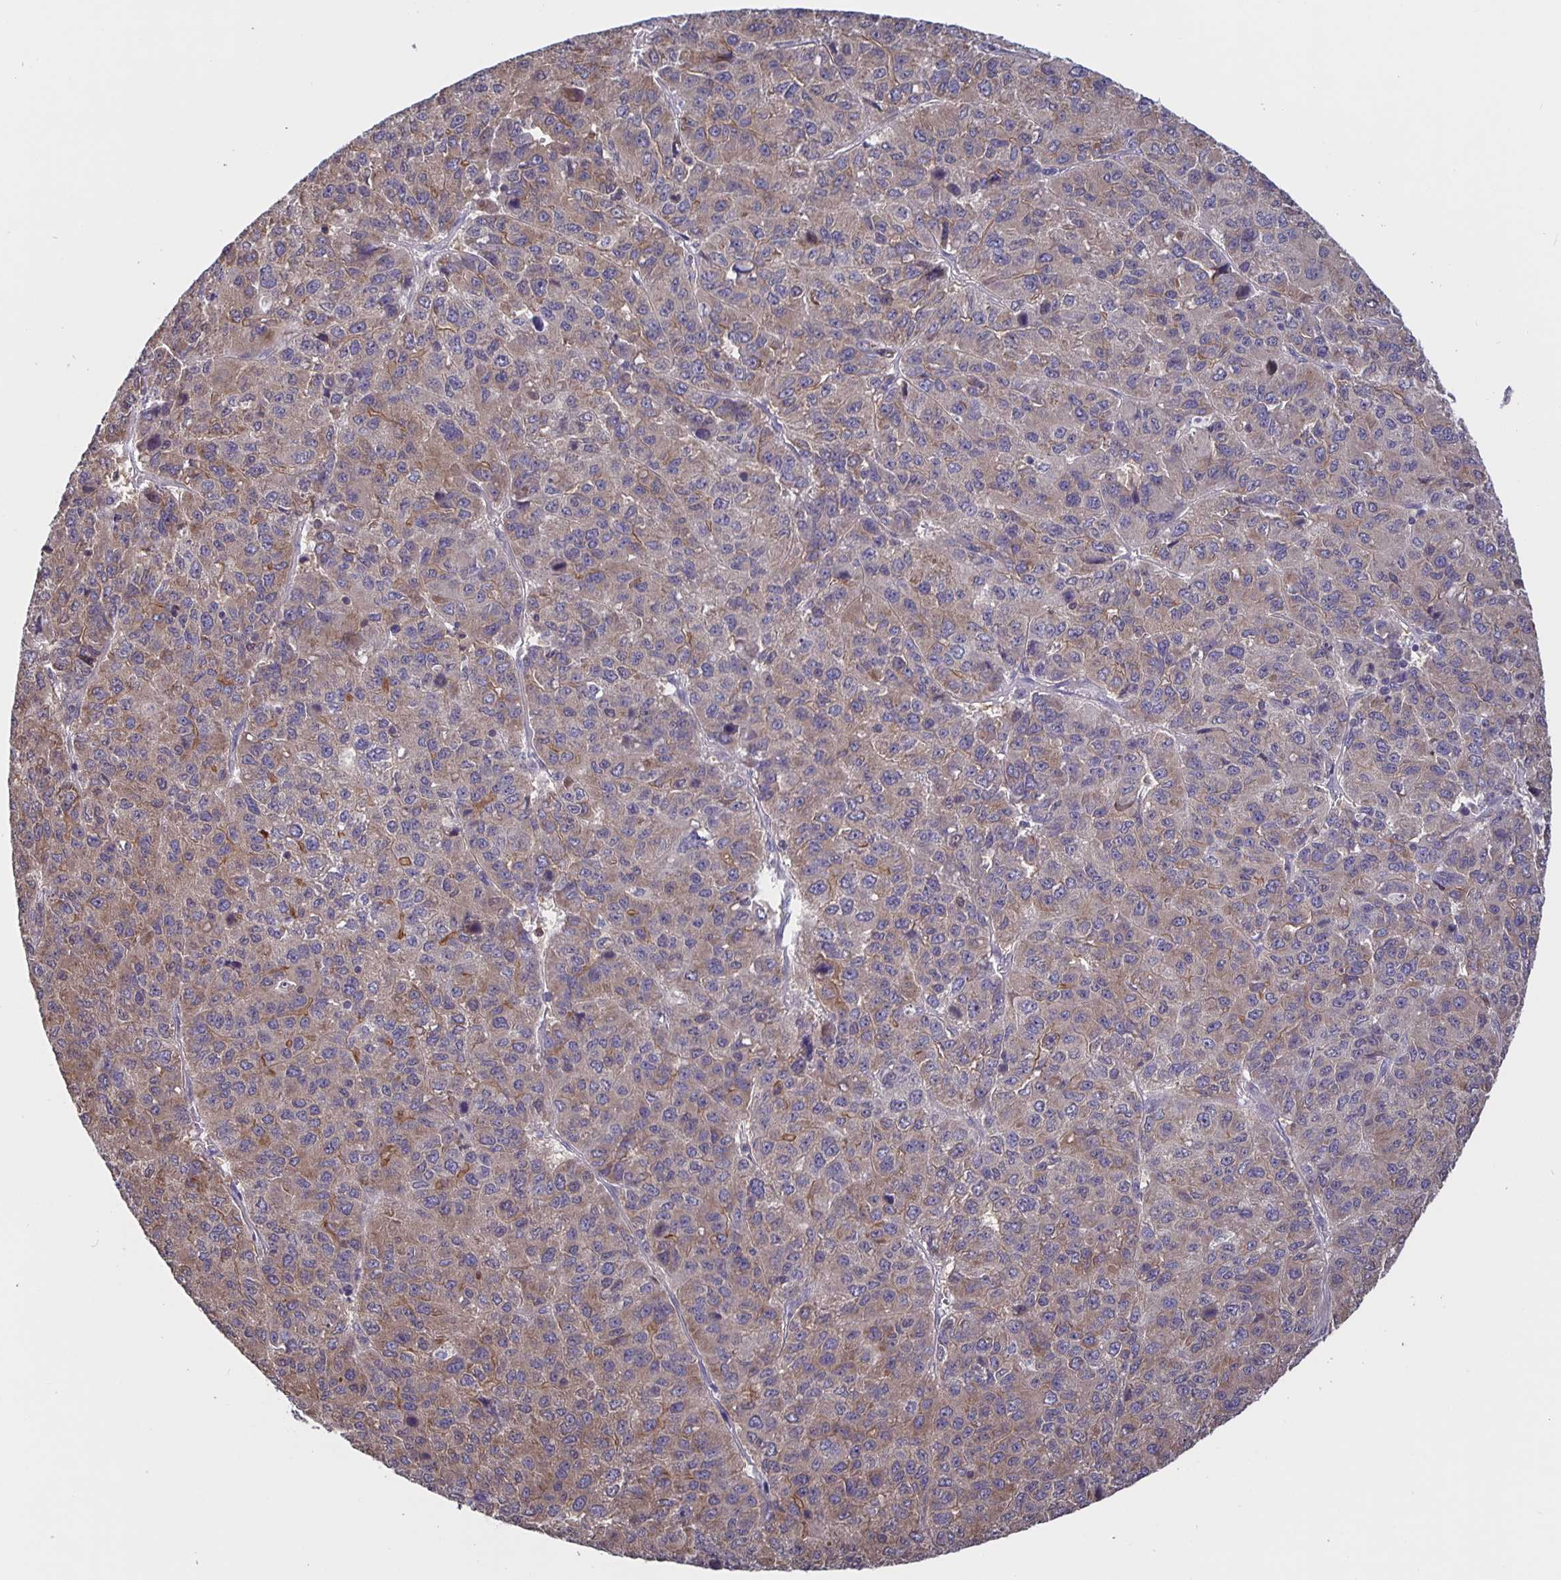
{"staining": {"intensity": "moderate", "quantity": "25%-75%", "location": "cytoplasmic/membranous"}, "tissue": "liver cancer", "cell_type": "Tumor cells", "image_type": "cancer", "snomed": [{"axis": "morphology", "description": "Carcinoma, Hepatocellular, NOS"}, {"axis": "topography", "description": "Liver"}], "caption": "Brown immunohistochemical staining in hepatocellular carcinoma (liver) demonstrates moderate cytoplasmic/membranous expression in about 25%-75% of tumor cells. The protein is stained brown, and the nuclei are stained in blue (DAB (3,3'-diaminobenzidine) IHC with brightfield microscopy, high magnification).", "gene": "FEM1C", "patient": {"sex": "male", "age": 69}}